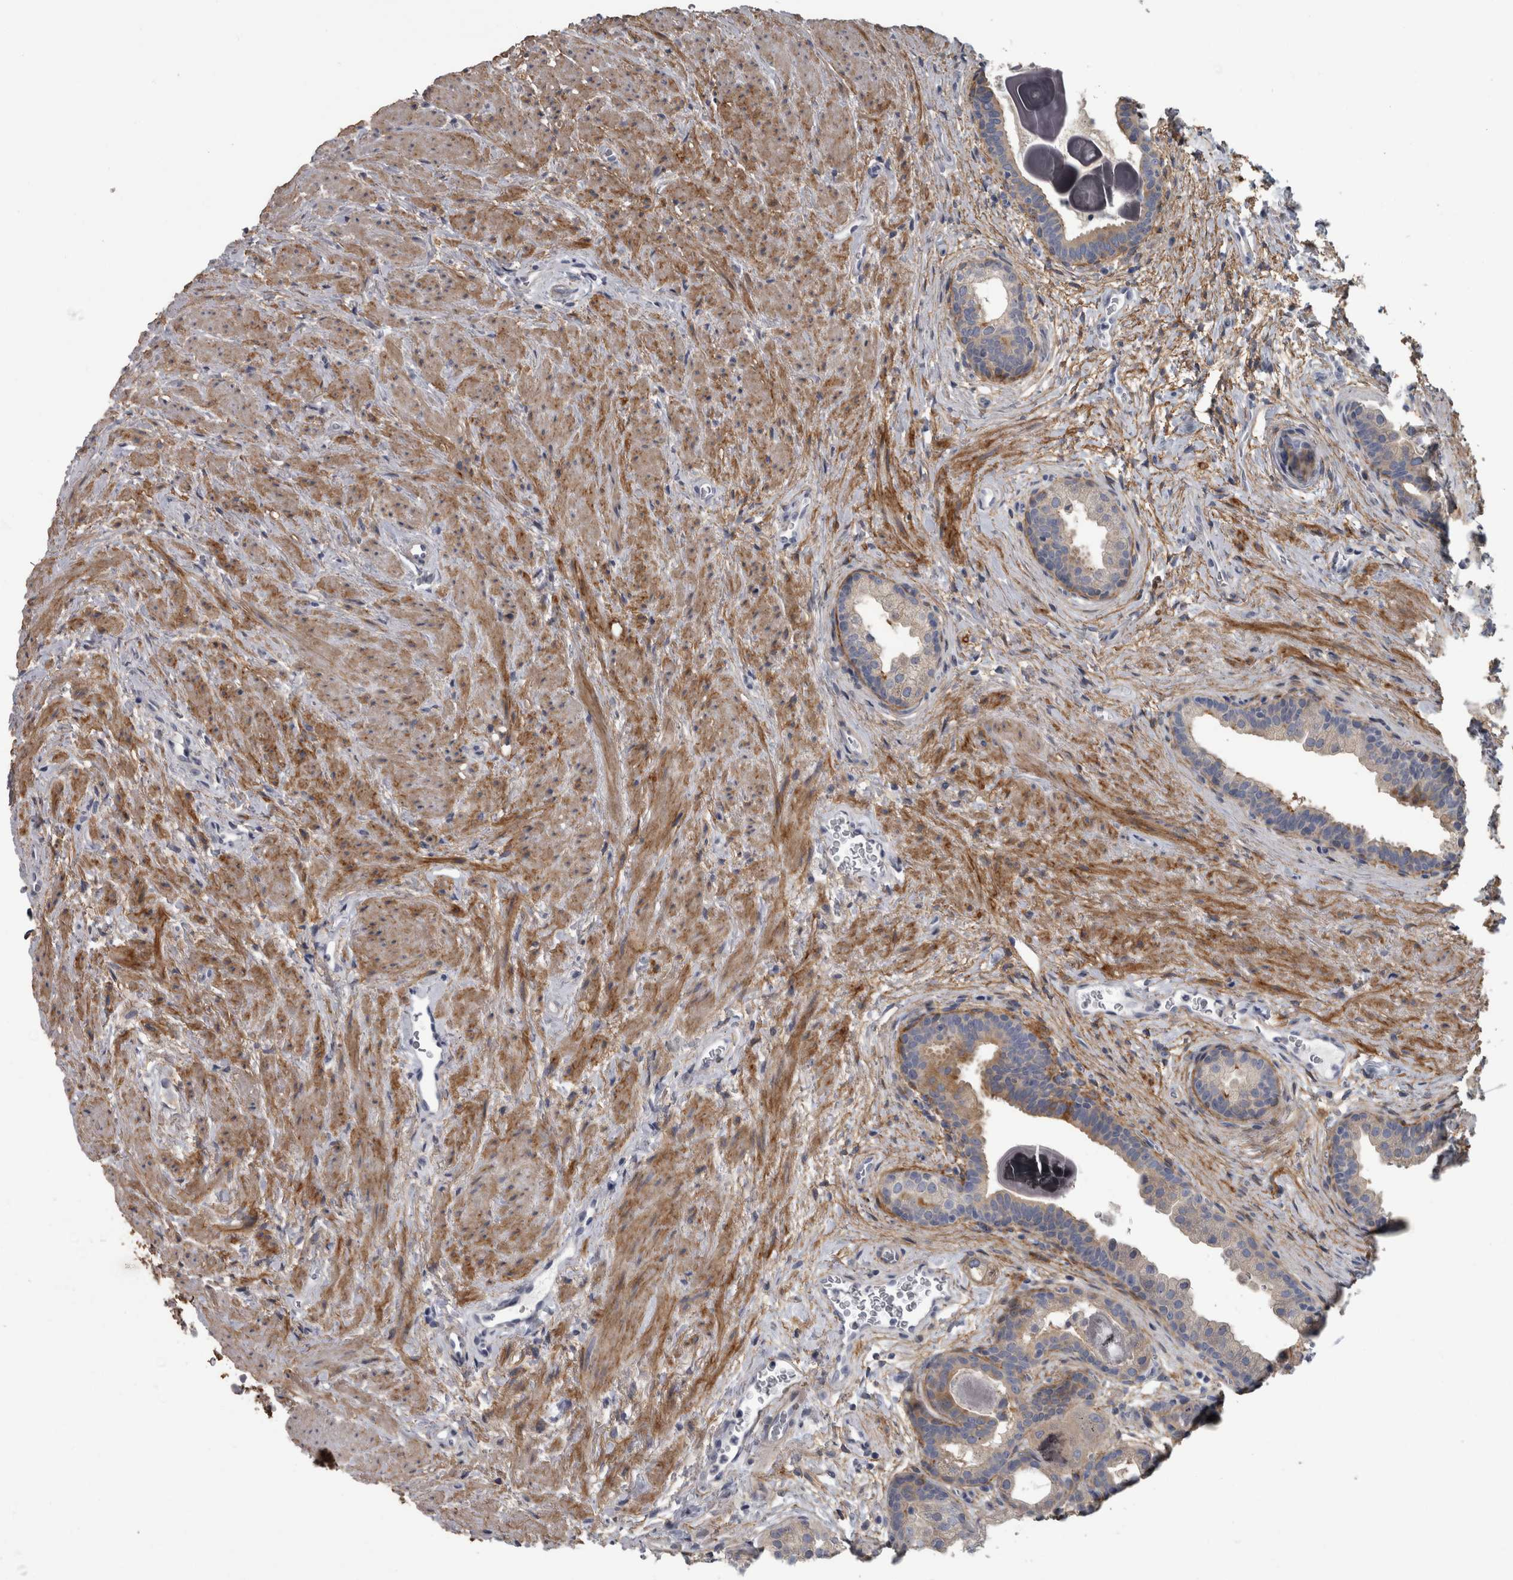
{"staining": {"intensity": "weak", "quantity": "<25%", "location": "cytoplasmic/membranous"}, "tissue": "prostate", "cell_type": "Glandular cells", "image_type": "normal", "snomed": [{"axis": "morphology", "description": "Normal tissue, NOS"}, {"axis": "topography", "description": "Prostate"}], "caption": "Glandular cells are negative for protein expression in normal human prostate.", "gene": "EFEMP2", "patient": {"sex": "male", "age": 48}}